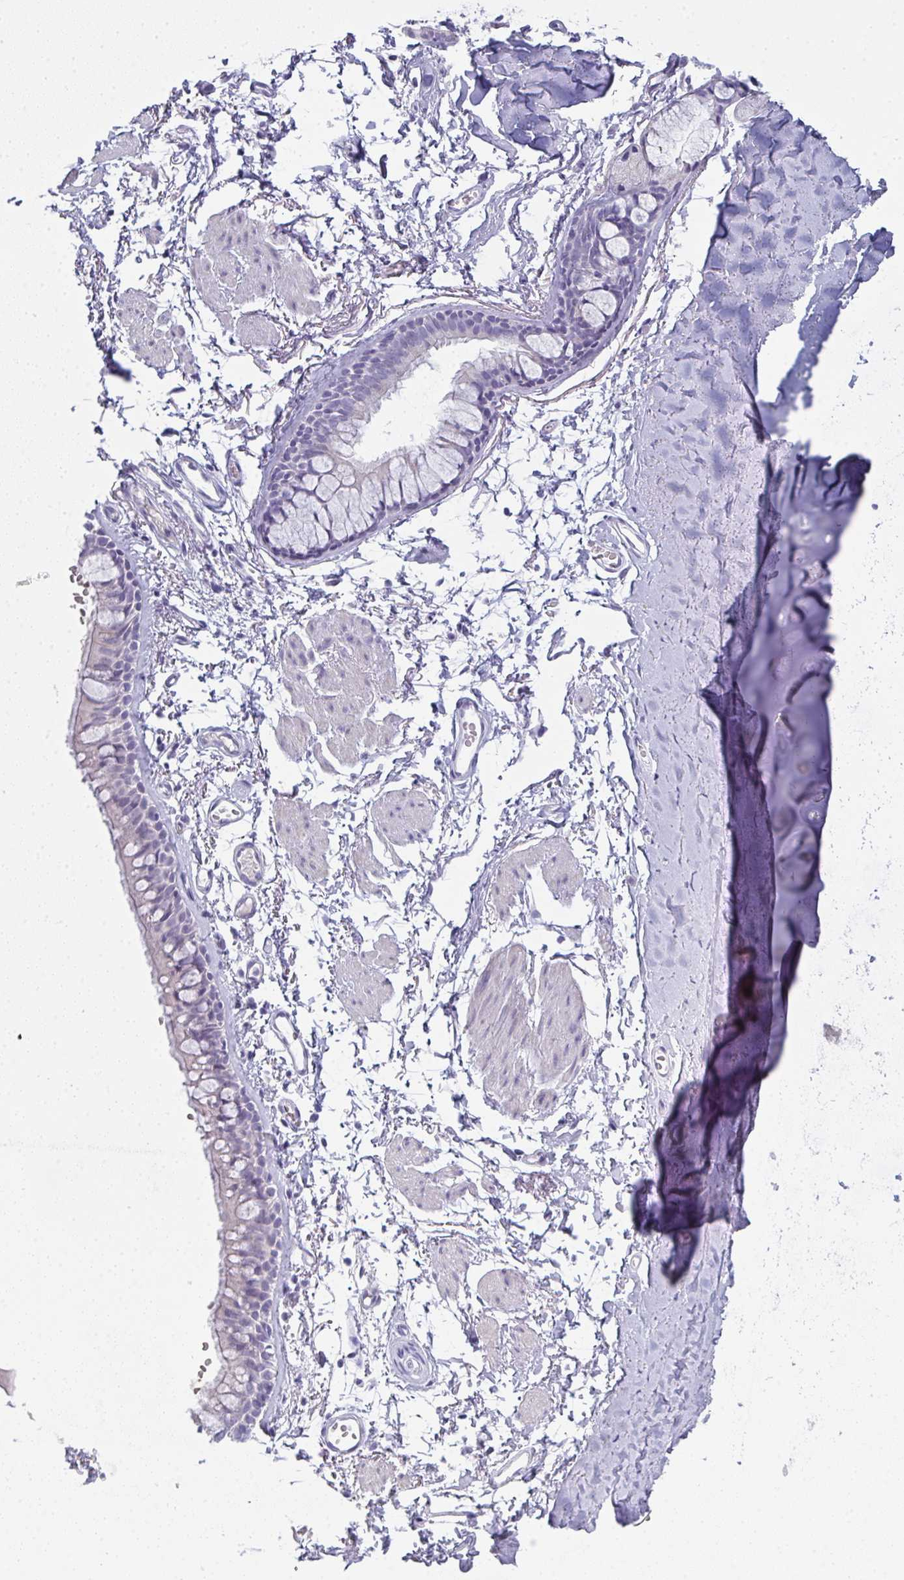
{"staining": {"intensity": "negative", "quantity": "none", "location": "none"}, "tissue": "soft tissue", "cell_type": "Chondrocytes", "image_type": "normal", "snomed": [{"axis": "morphology", "description": "Normal tissue, NOS"}, {"axis": "topography", "description": "Cartilage tissue"}, {"axis": "topography", "description": "Bronchus"}], "caption": "This histopathology image is of benign soft tissue stained with immunohistochemistry to label a protein in brown with the nuclei are counter-stained blue. There is no staining in chondrocytes. (Brightfield microscopy of DAB IHC at high magnification).", "gene": "SLC36A2", "patient": {"sex": "female", "age": 79}}